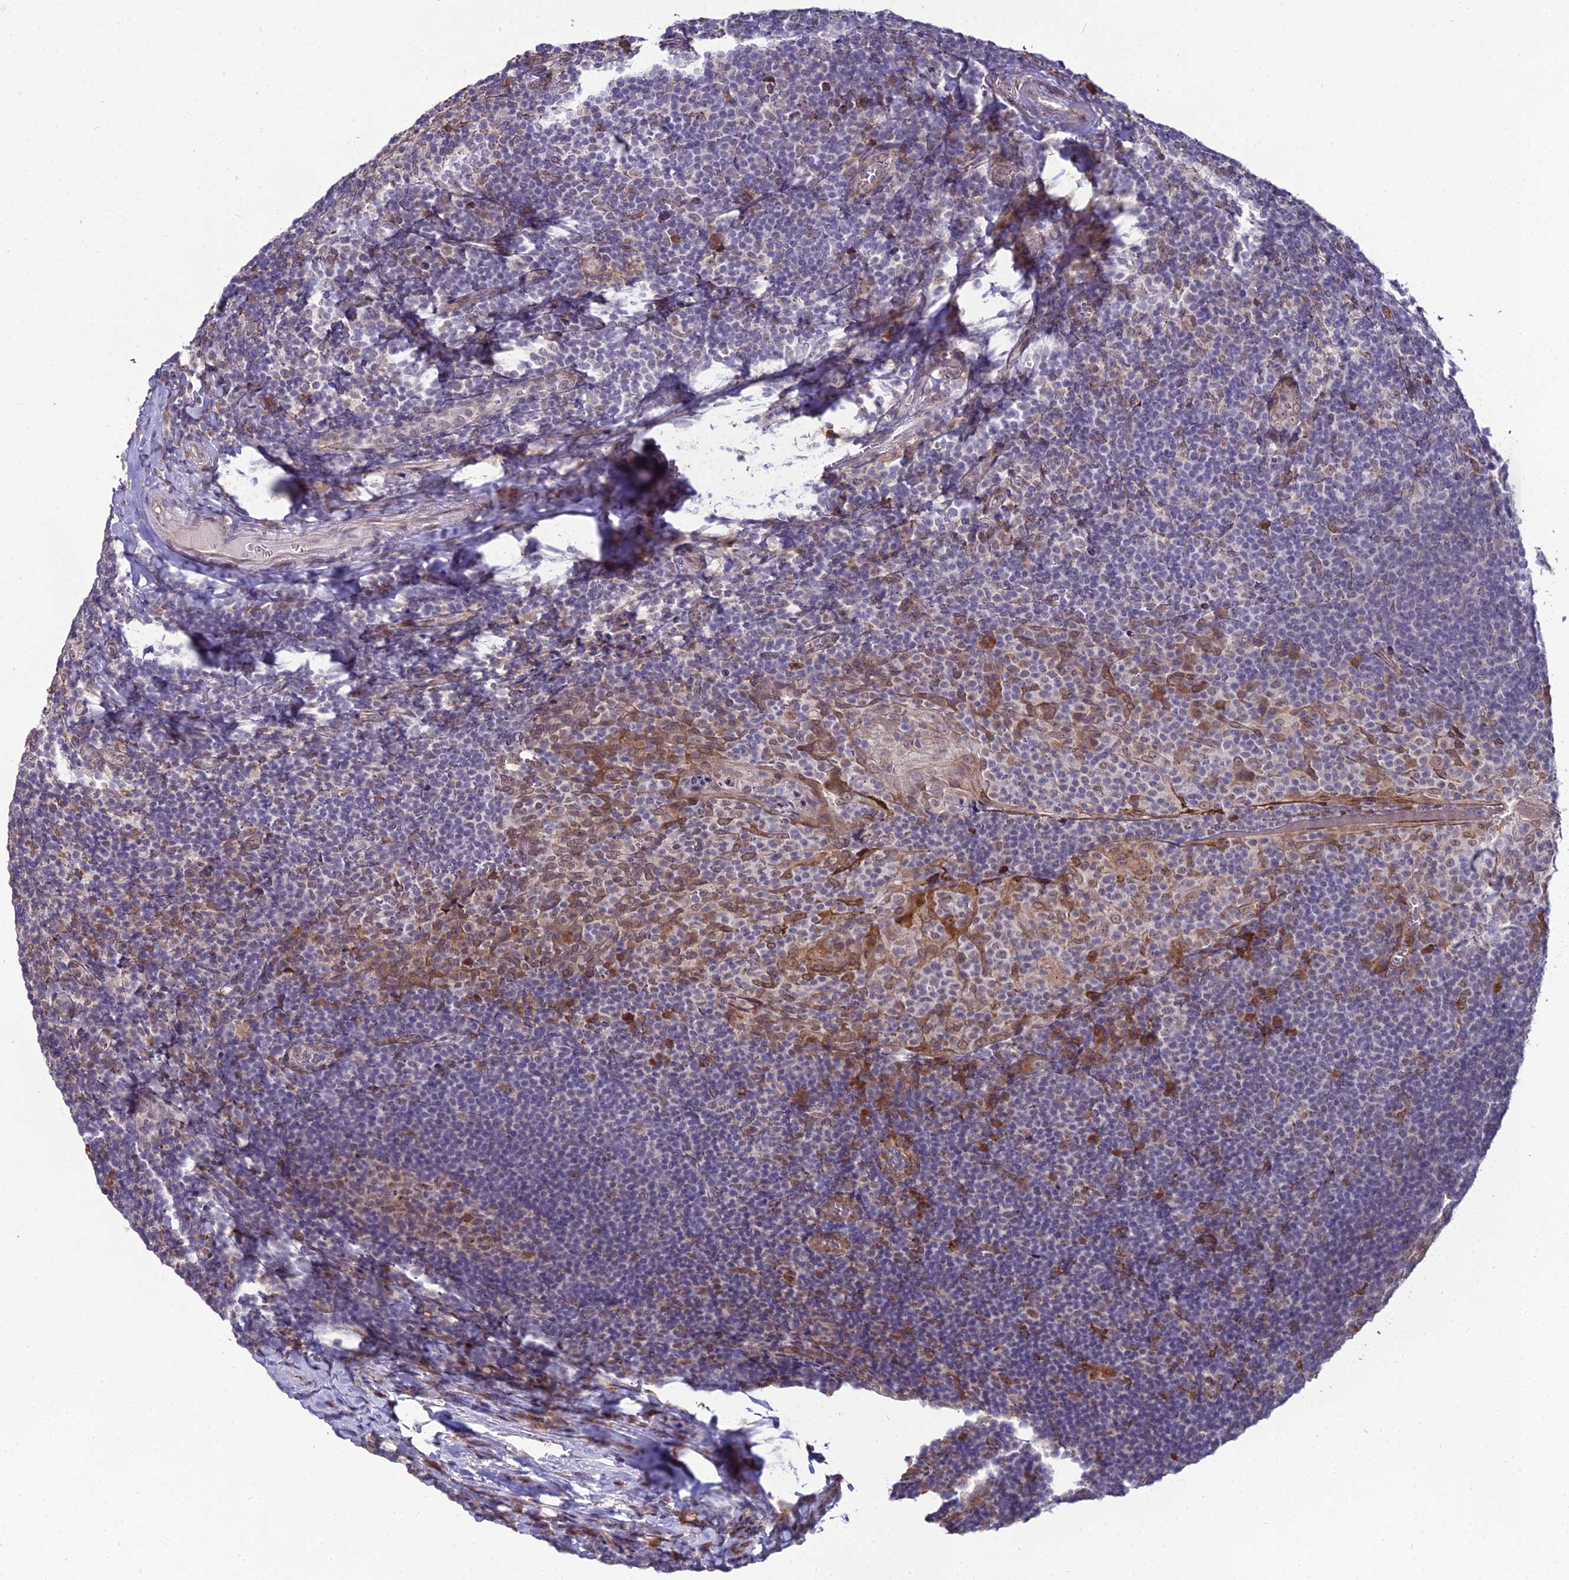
{"staining": {"intensity": "negative", "quantity": "none", "location": "none"}, "tissue": "tonsil", "cell_type": "Germinal center cells", "image_type": "normal", "snomed": [{"axis": "morphology", "description": "Normal tissue, NOS"}, {"axis": "topography", "description": "Tonsil"}], "caption": "High magnification brightfield microscopy of unremarkable tonsil stained with DAB (3,3'-diaminobenzidine) (brown) and counterstained with hematoxylin (blue): germinal center cells show no significant expression. The staining was performed using DAB to visualize the protein expression in brown, while the nuclei were stained in blue with hematoxylin (Magnification: 20x).", "gene": "TROAP", "patient": {"sex": "male", "age": 37}}